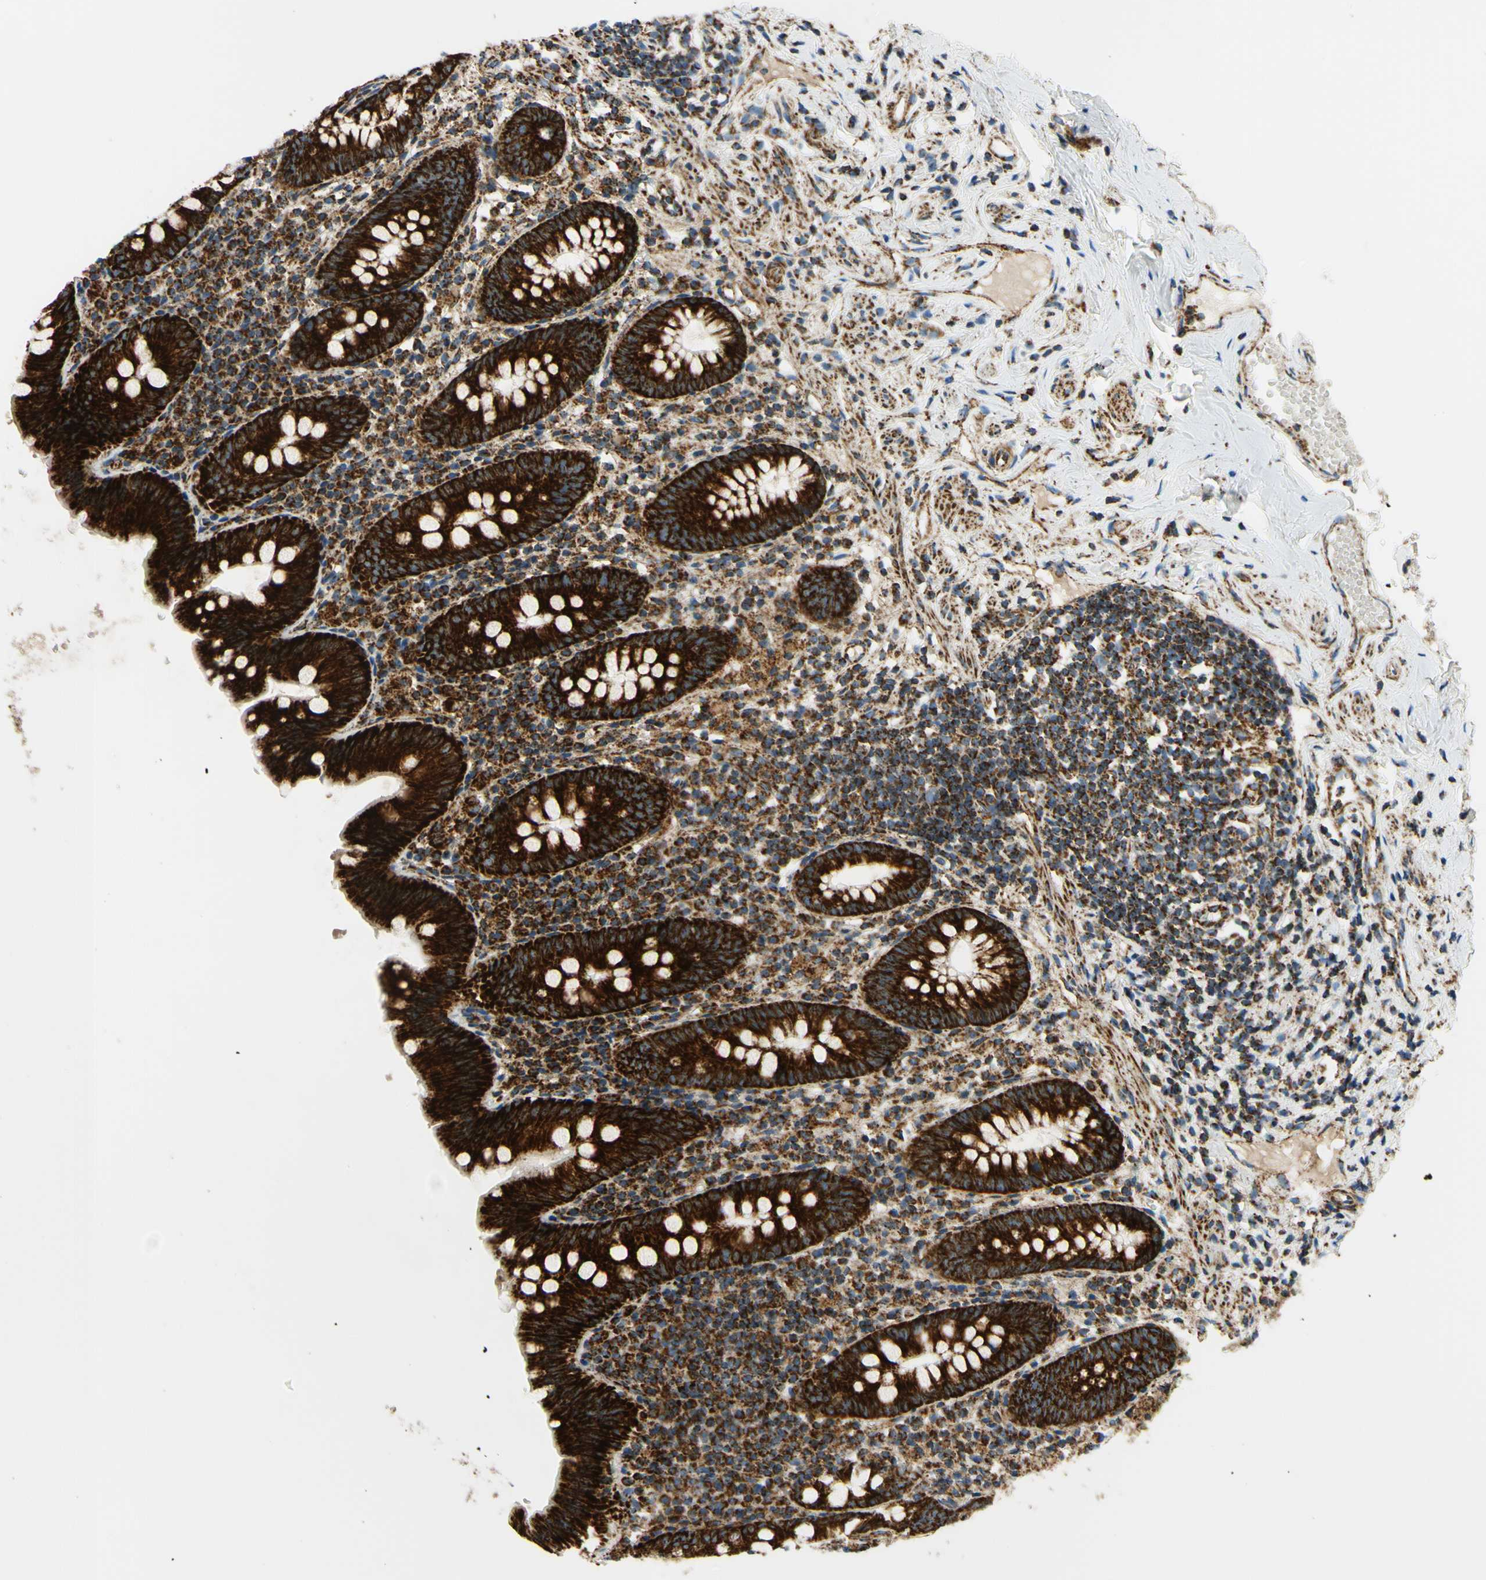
{"staining": {"intensity": "strong", "quantity": ">75%", "location": "cytoplasmic/membranous"}, "tissue": "appendix", "cell_type": "Glandular cells", "image_type": "normal", "snomed": [{"axis": "morphology", "description": "Normal tissue, NOS"}, {"axis": "topography", "description": "Appendix"}], "caption": "Strong cytoplasmic/membranous protein staining is identified in about >75% of glandular cells in appendix.", "gene": "MAVS", "patient": {"sex": "male", "age": 52}}